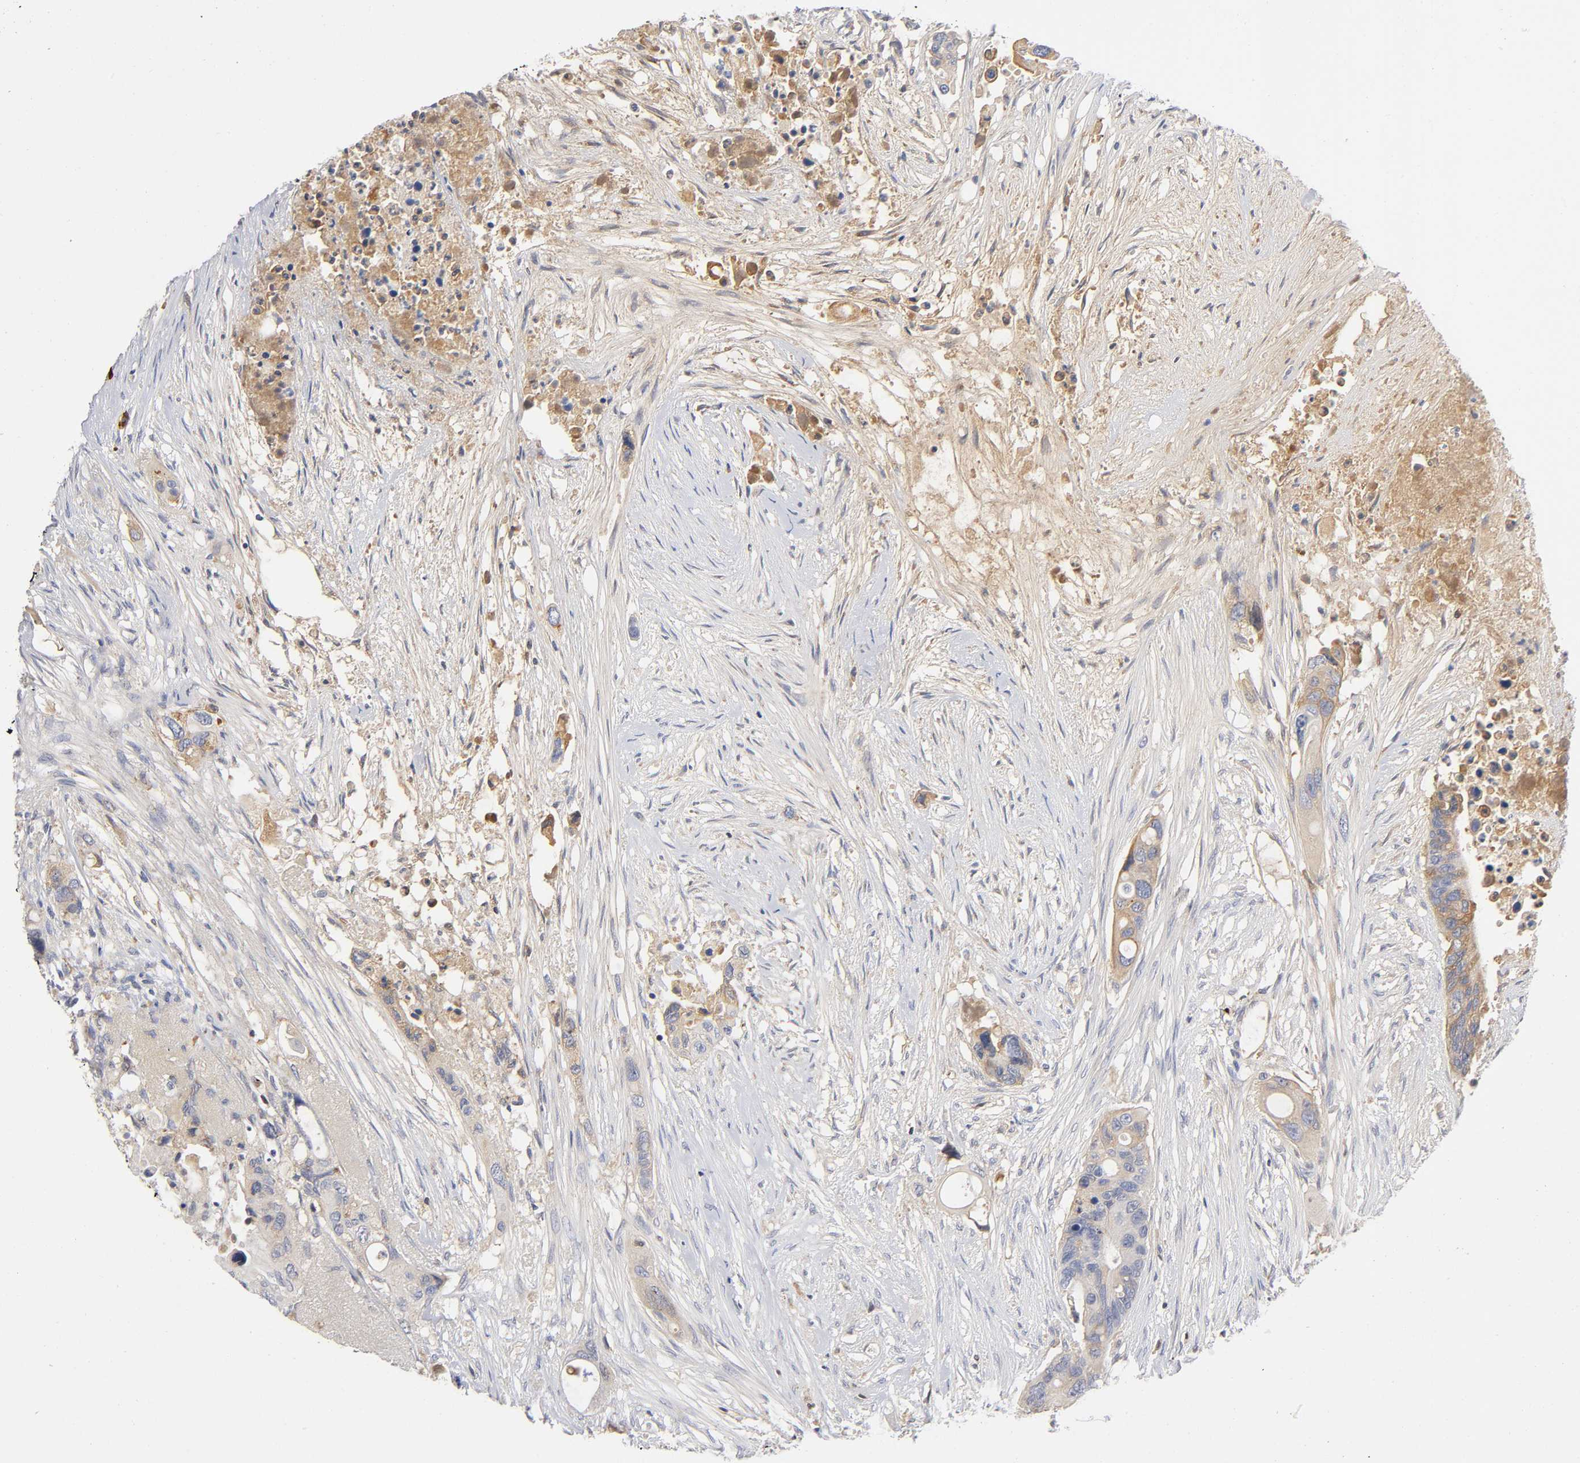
{"staining": {"intensity": "moderate", "quantity": "25%-75%", "location": "cytoplasmic/membranous"}, "tissue": "colorectal cancer", "cell_type": "Tumor cells", "image_type": "cancer", "snomed": [{"axis": "morphology", "description": "Adenocarcinoma, NOS"}, {"axis": "topography", "description": "Colon"}], "caption": "Immunohistochemistry (IHC) histopathology image of colorectal cancer stained for a protein (brown), which displays medium levels of moderate cytoplasmic/membranous staining in approximately 25%-75% of tumor cells.", "gene": "NOVA1", "patient": {"sex": "female", "age": 57}}